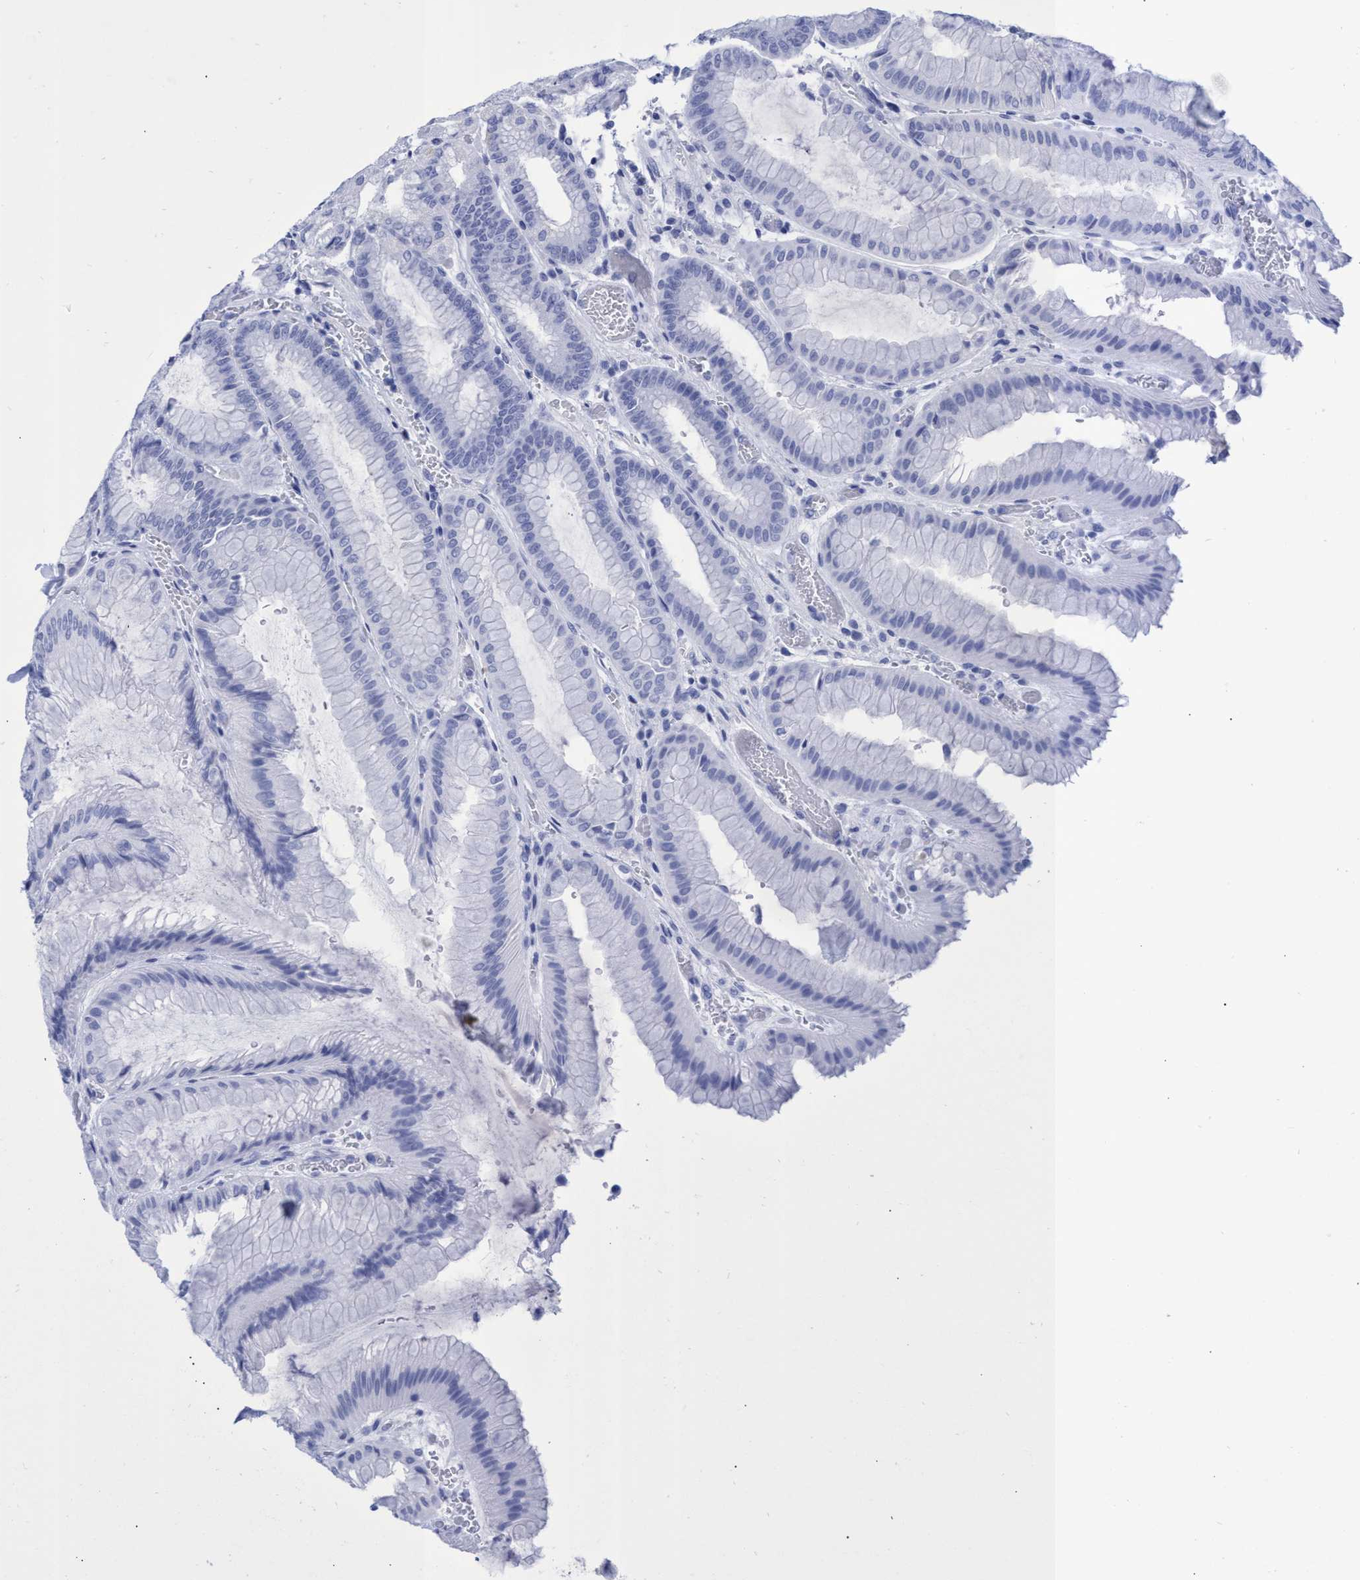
{"staining": {"intensity": "negative", "quantity": "none", "location": "none"}, "tissue": "stomach", "cell_type": "Glandular cells", "image_type": "normal", "snomed": [{"axis": "morphology", "description": "Normal tissue, NOS"}, {"axis": "morphology", "description": "Carcinoid, malignant, NOS"}, {"axis": "topography", "description": "Stomach, upper"}], "caption": "Stomach was stained to show a protein in brown. There is no significant positivity in glandular cells. (DAB IHC visualized using brightfield microscopy, high magnification).", "gene": "INSL6", "patient": {"sex": "male", "age": 39}}